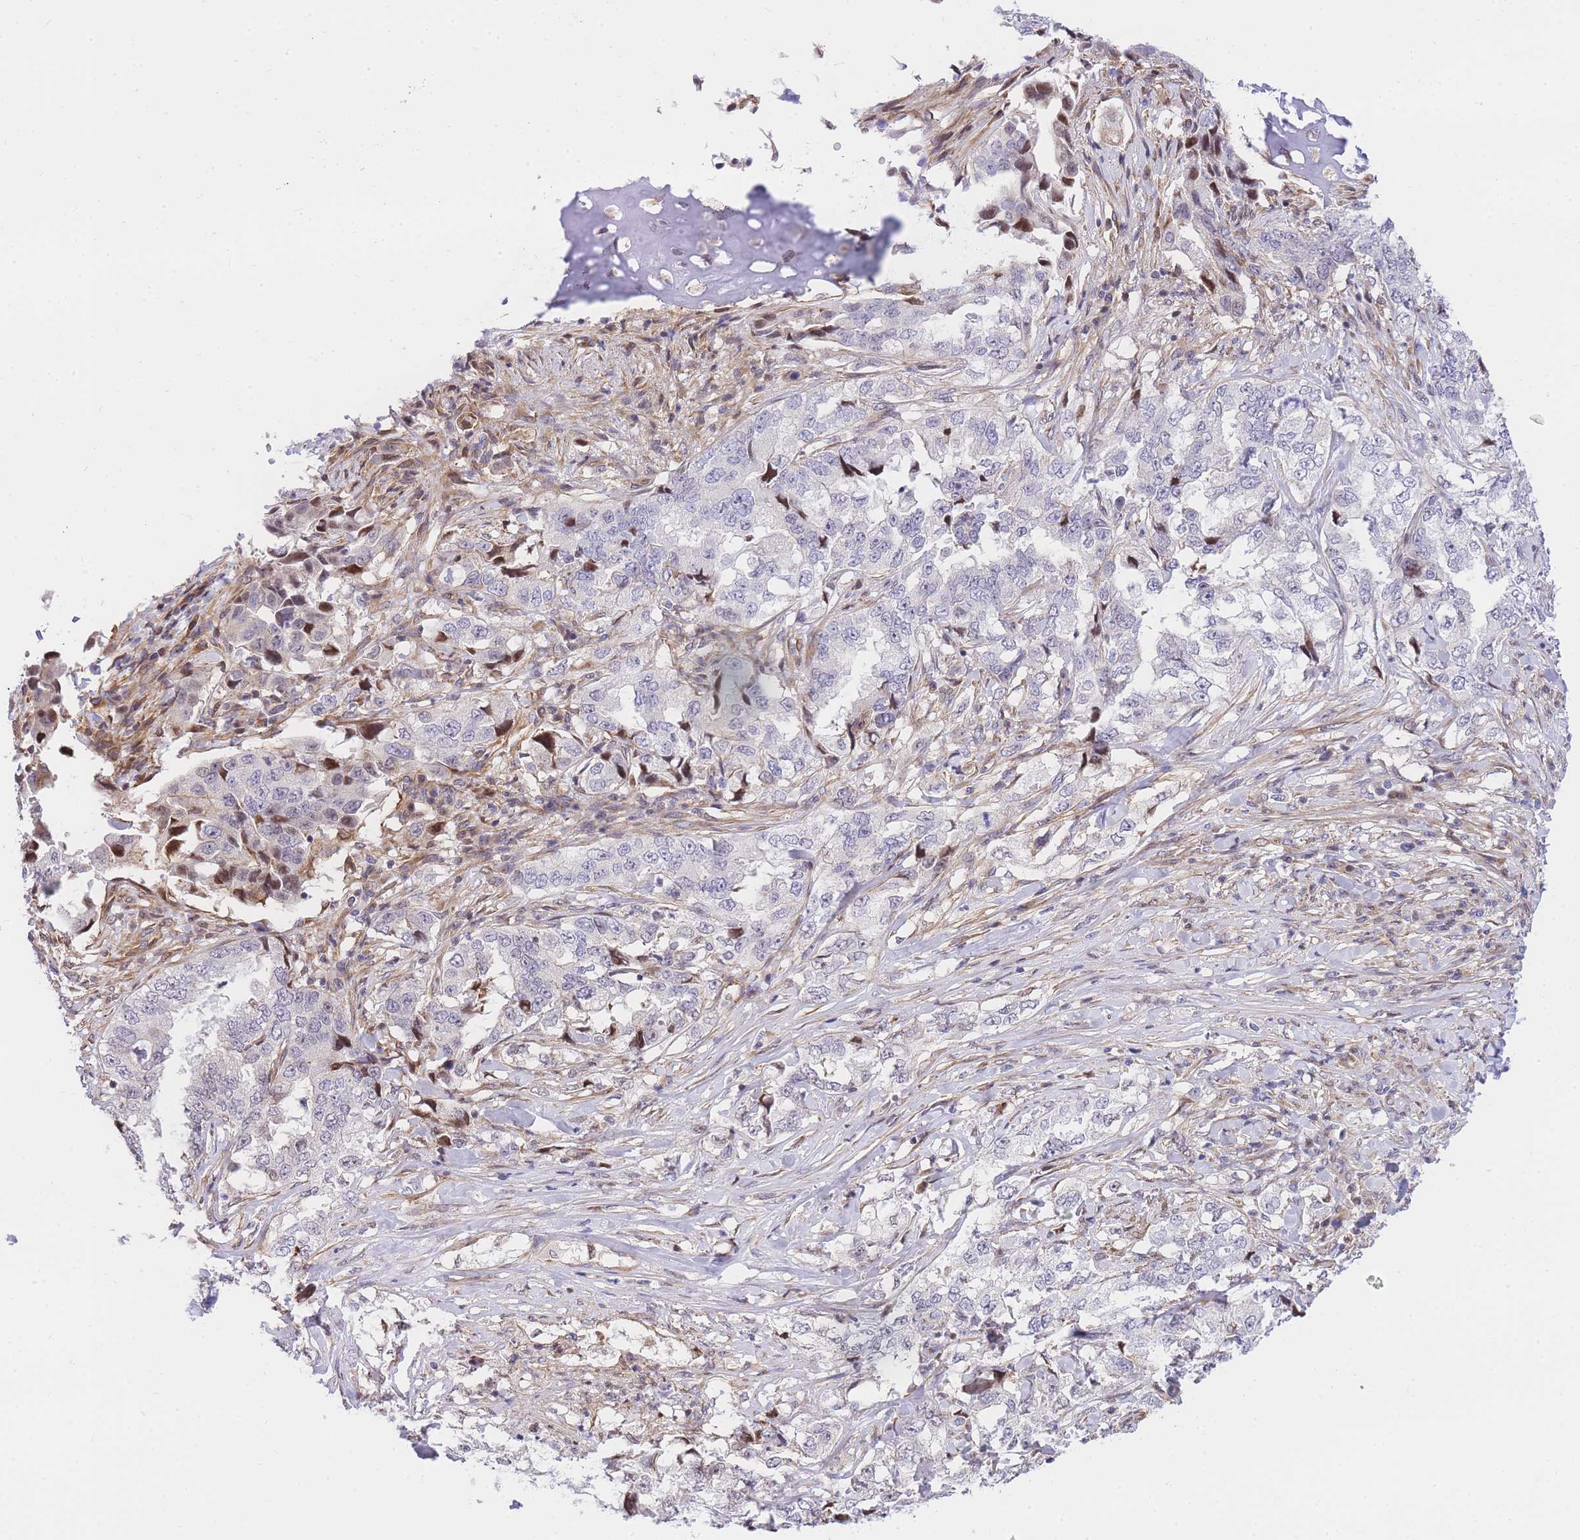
{"staining": {"intensity": "negative", "quantity": "none", "location": "none"}, "tissue": "lung cancer", "cell_type": "Tumor cells", "image_type": "cancer", "snomed": [{"axis": "morphology", "description": "Adenocarcinoma, NOS"}, {"axis": "topography", "description": "Lung"}], "caption": "Micrograph shows no protein expression in tumor cells of lung cancer tissue.", "gene": "S100PBP", "patient": {"sex": "female", "age": 51}}